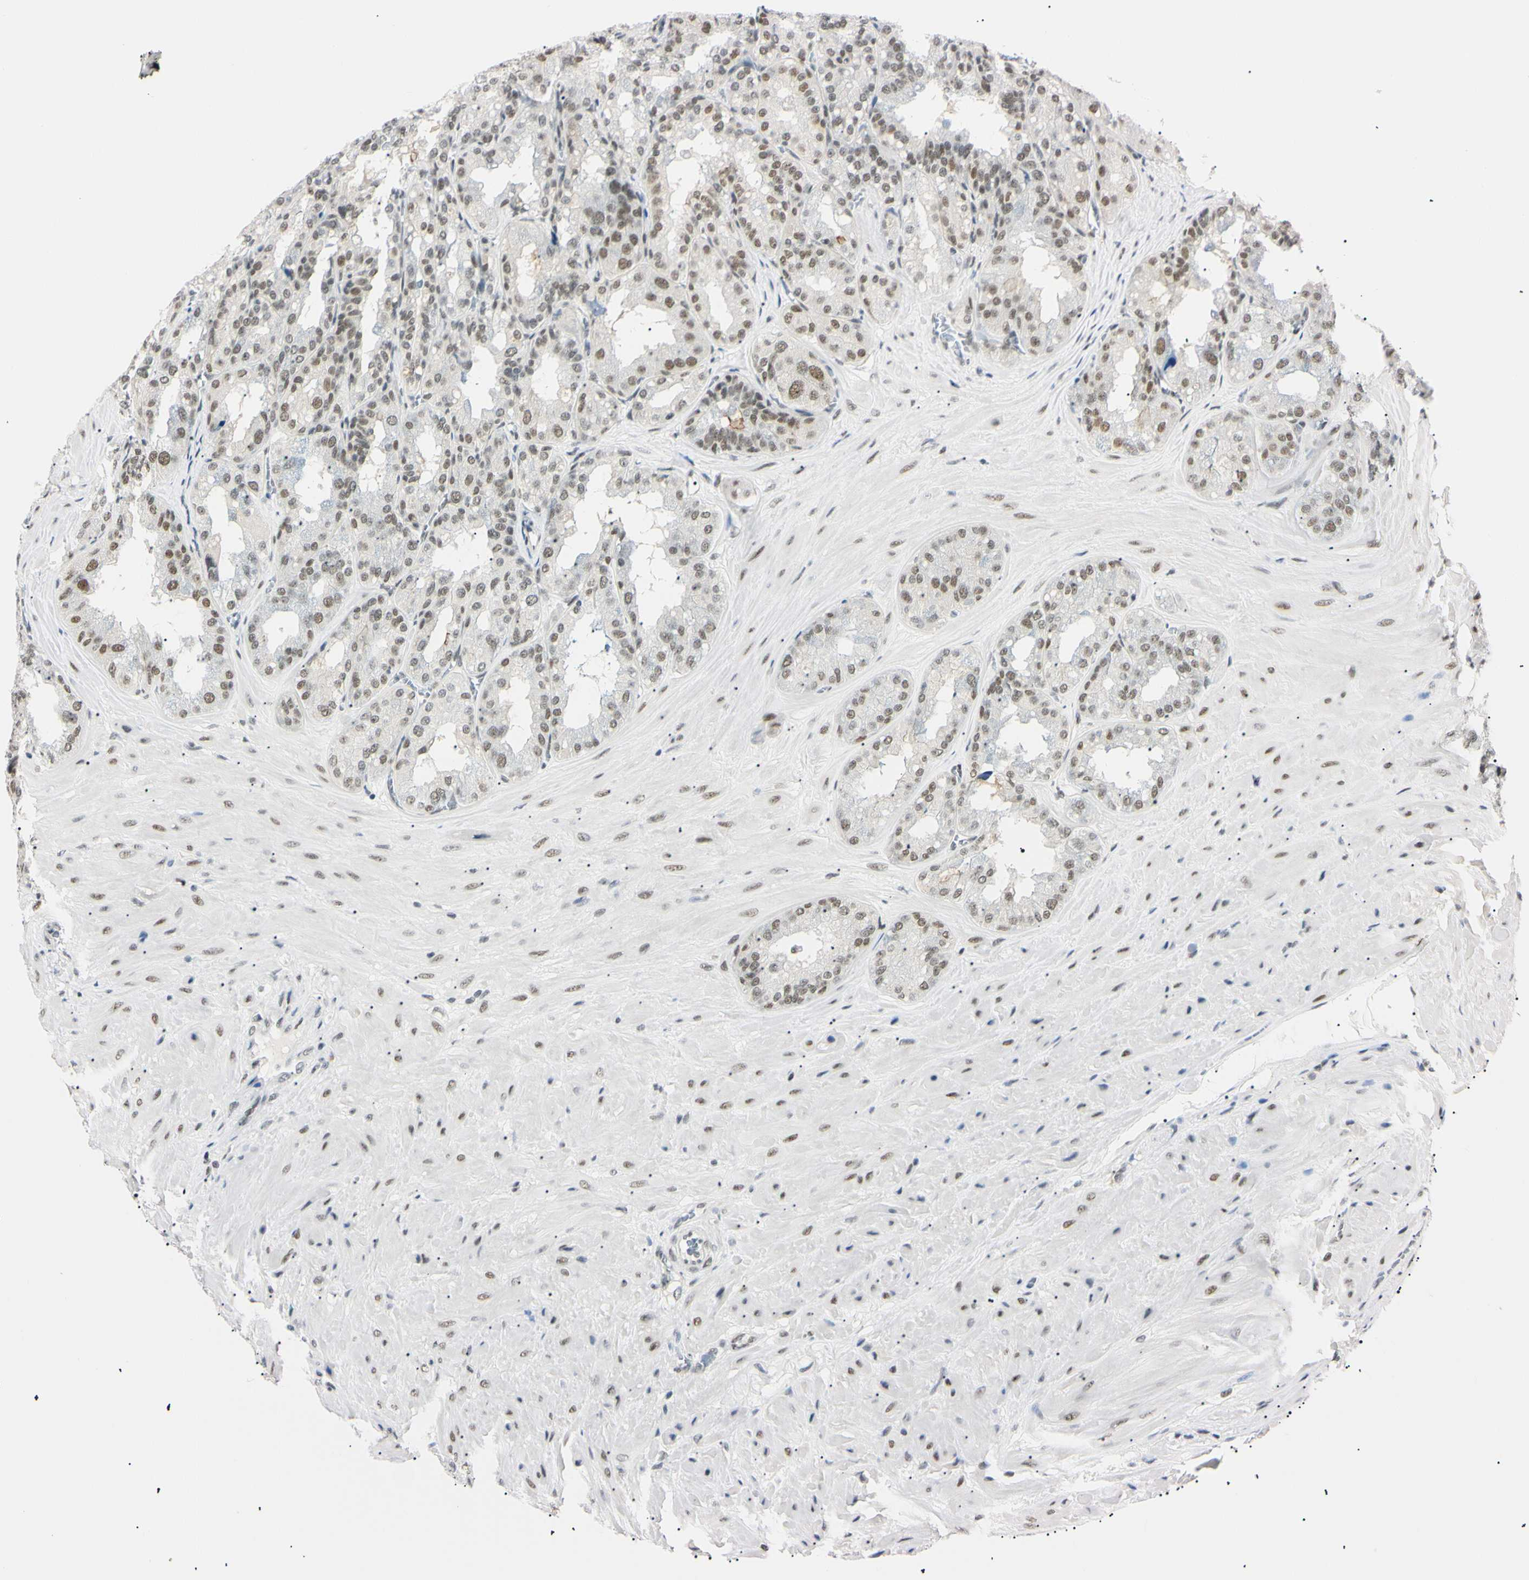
{"staining": {"intensity": "moderate", "quantity": ">75%", "location": "nuclear"}, "tissue": "seminal vesicle", "cell_type": "Glandular cells", "image_type": "normal", "snomed": [{"axis": "morphology", "description": "Normal tissue, NOS"}, {"axis": "topography", "description": "Prostate"}, {"axis": "topography", "description": "Seminal veicle"}], "caption": "Seminal vesicle was stained to show a protein in brown. There is medium levels of moderate nuclear positivity in approximately >75% of glandular cells. The protein is stained brown, and the nuclei are stained in blue (DAB IHC with brightfield microscopy, high magnification).", "gene": "ZNF134", "patient": {"sex": "male", "age": 51}}